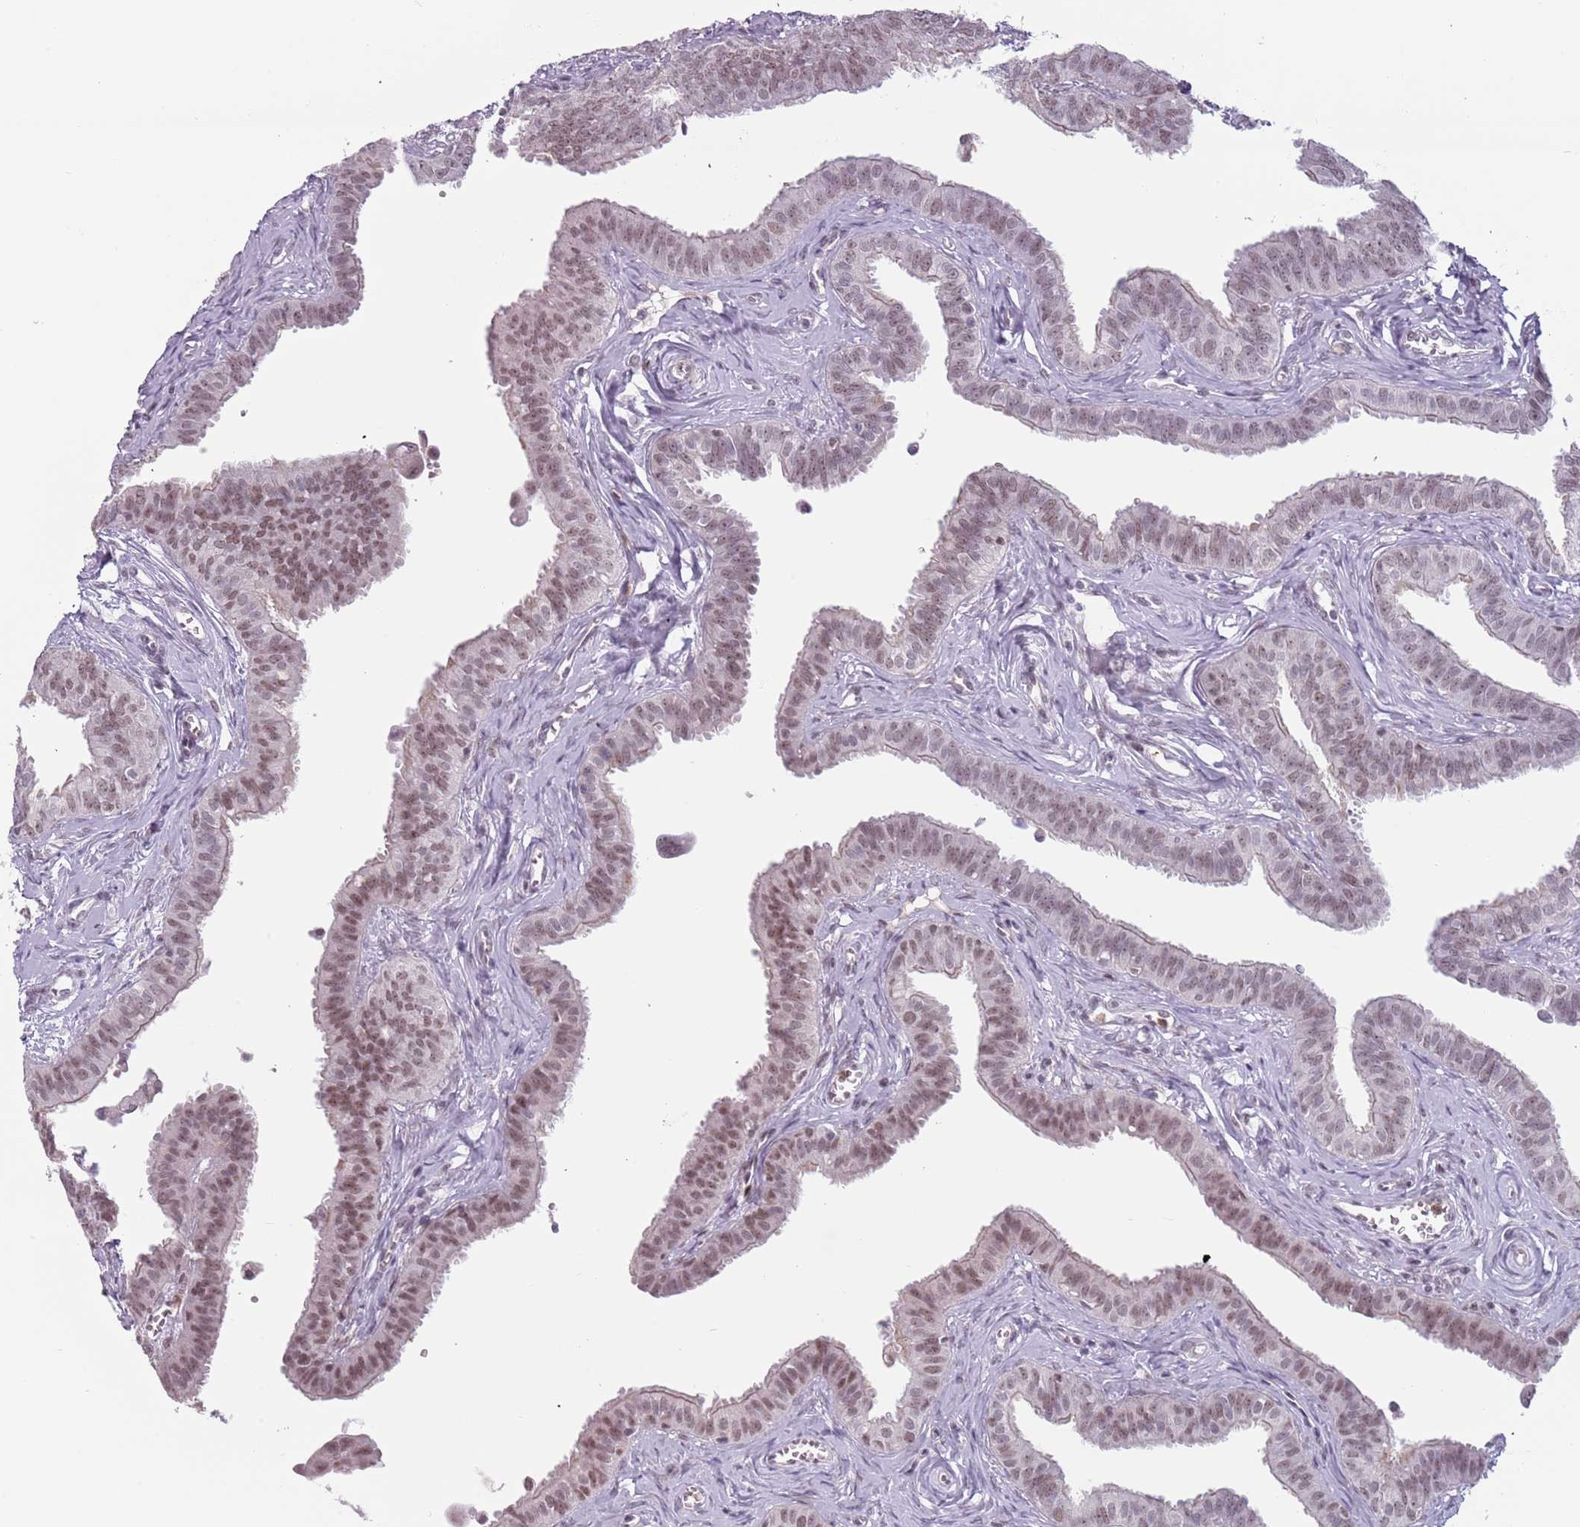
{"staining": {"intensity": "moderate", "quantity": "25%-75%", "location": "nuclear"}, "tissue": "fallopian tube", "cell_type": "Glandular cells", "image_type": "normal", "snomed": [{"axis": "morphology", "description": "Normal tissue, NOS"}, {"axis": "morphology", "description": "Carcinoma, NOS"}, {"axis": "topography", "description": "Fallopian tube"}, {"axis": "topography", "description": "Ovary"}], "caption": "The histopathology image reveals a brown stain indicating the presence of a protein in the nuclear of glandular cells in fallopian tube. The protein is shown in brown color, while the nuclei are stained blue.", "gene": "REXO4", "patient": {"sex": "female", "age": 59}}